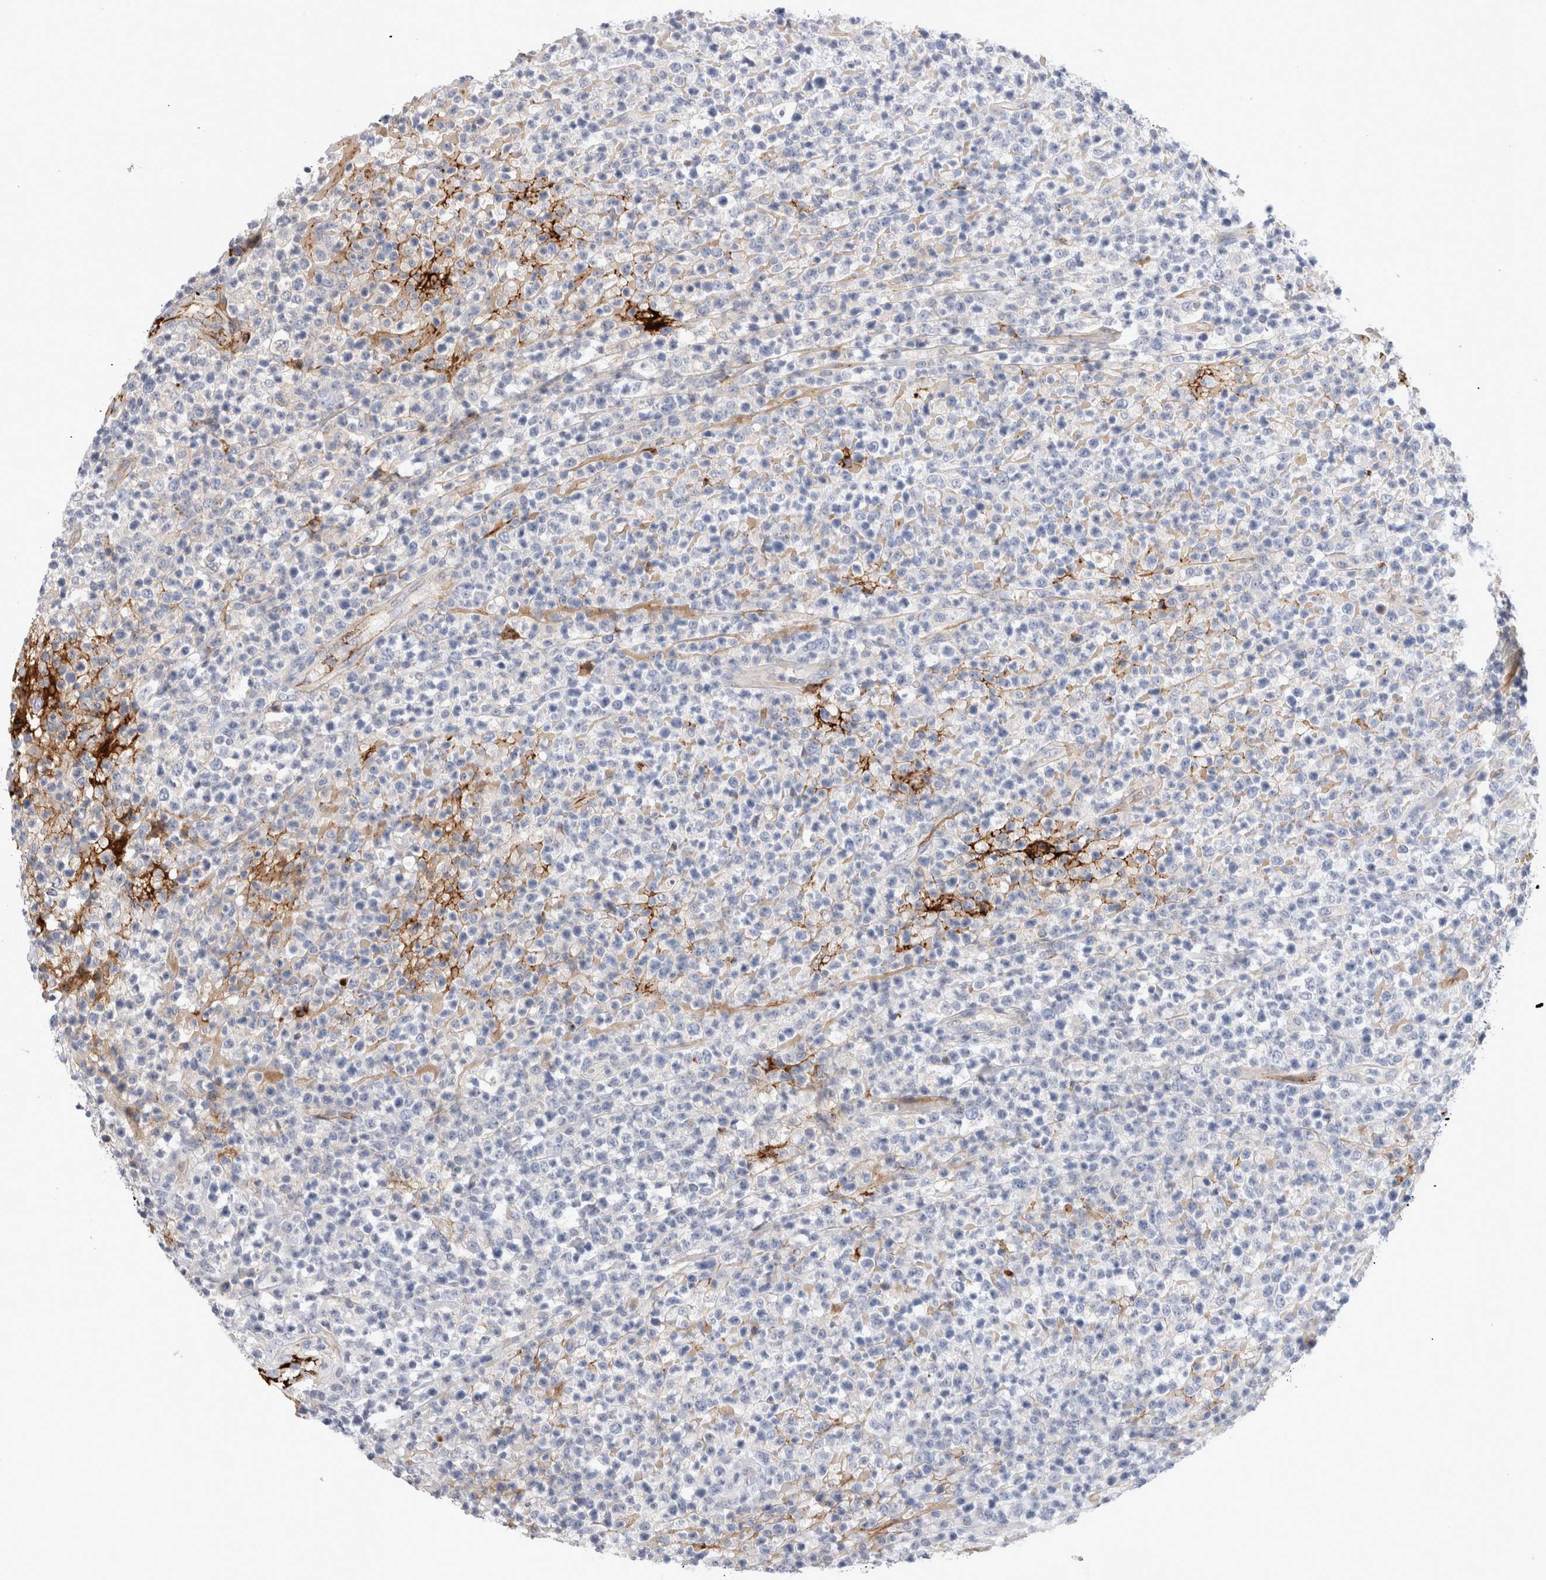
{"staining": {"intensity": "negative", "quantity": "none", "location": "none"}, "tissue": "lymphoma", "cell_type": "Tumor cells", "image_type": "cancer", "snomed": [{"axis": "morphology", "description": "Malignant lymphoma, non-Hodgkin's type, High grade"}, {"axis": "topography", "description": "Colon"}], "caption": "Lymphoma was stained to show a protein in brown. There is no significant positivity in tumor cells. The staining was performed using DAB to visualize the protein expression in brown, while the nuclei were stained in blue with hematoxylin (Magnification: 20x).", "gene": "ECHDC2", "patient": {"sex": "female", "age": 53}}